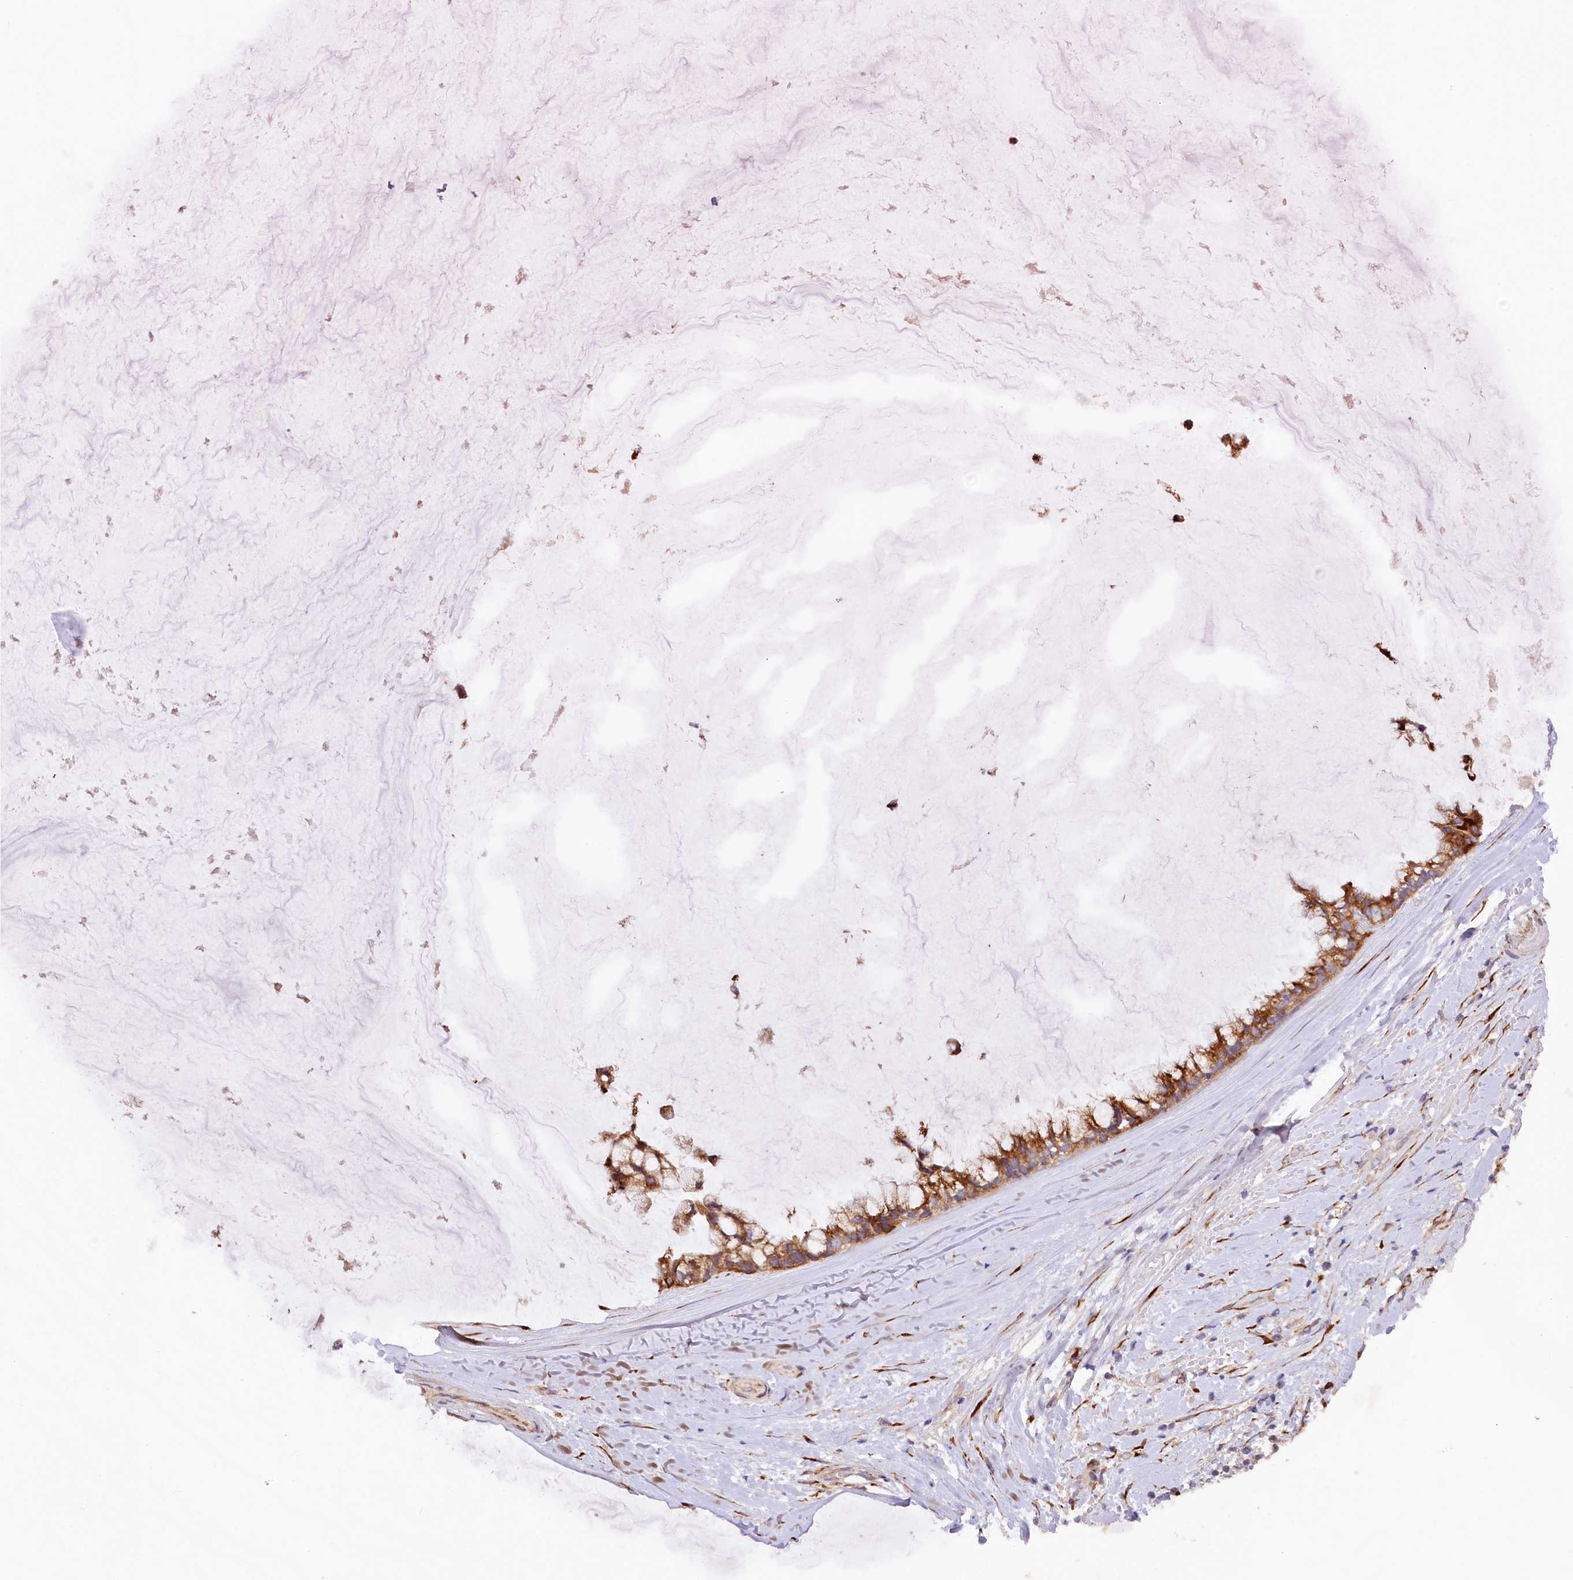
{"staining": {"intensity": "moderate", "quantity": ">75%", "location": "cytoplasmic/membranous"}, "tissue": "ovarian cancer", "cell_type": "Tumor cells", "image_type": "cancer", "snomed": [{"axis": "morphology", "description": "Cystadenocarcinoma, mucinous, NOS"}, {"axis": "topography", "description": "Ovary"}], "caption": "Mucinous cystadenocarcinoma (ovarian) stained with immunohistochemistry (IHC) reveals moderate cytoplasmic/membranous positivity in approximately >75% of tumor cells. (DAB IHC with brightfield microscopy, high magnification).", "gene": "SSC5D", "patient": {"sex": "female", "age": 39}}